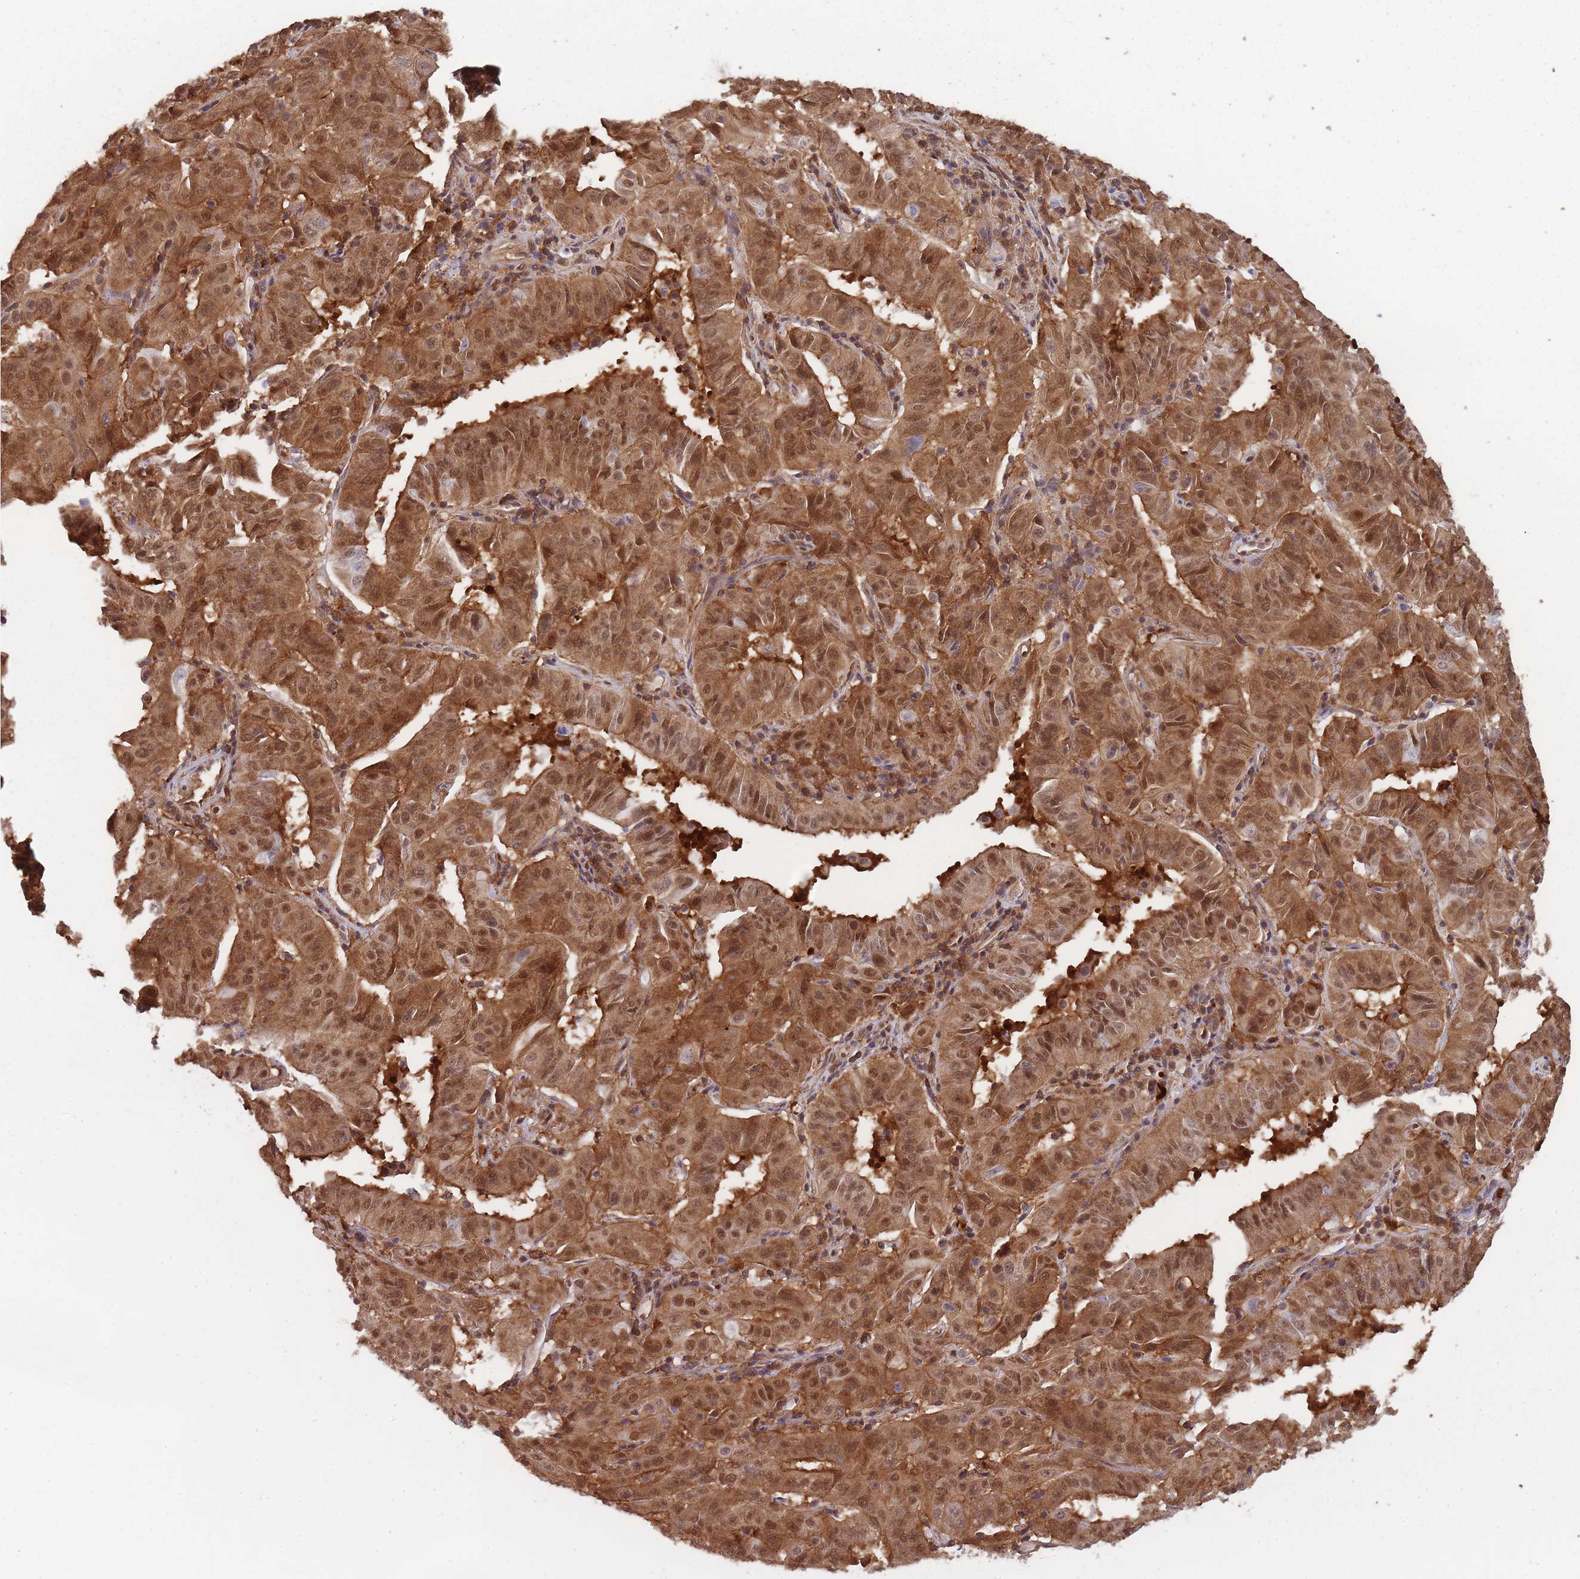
{"staining": {"intensity": "moderate", "quantity": ">75%", "location": "cytoplasmic/membranous,nuclear"}, "tissue": "pancreatic cancer", "cell_type": "Tumor cells", "image_type": "cancer", "snomed": [{"axis": "morphology", "description": "Adenocarcinoma, NOS"}, {"axis": "topography", "description": "Pancreas"}], "caption": "Pancreatic adenocarcinoma stained with a brown dye reveals moderate cytoplasmic/membranous and nuclear positive expression in about >75% of tumor cells.", "gene": "PPP6R3", "patient": {"sex": "male", "age": 63}}